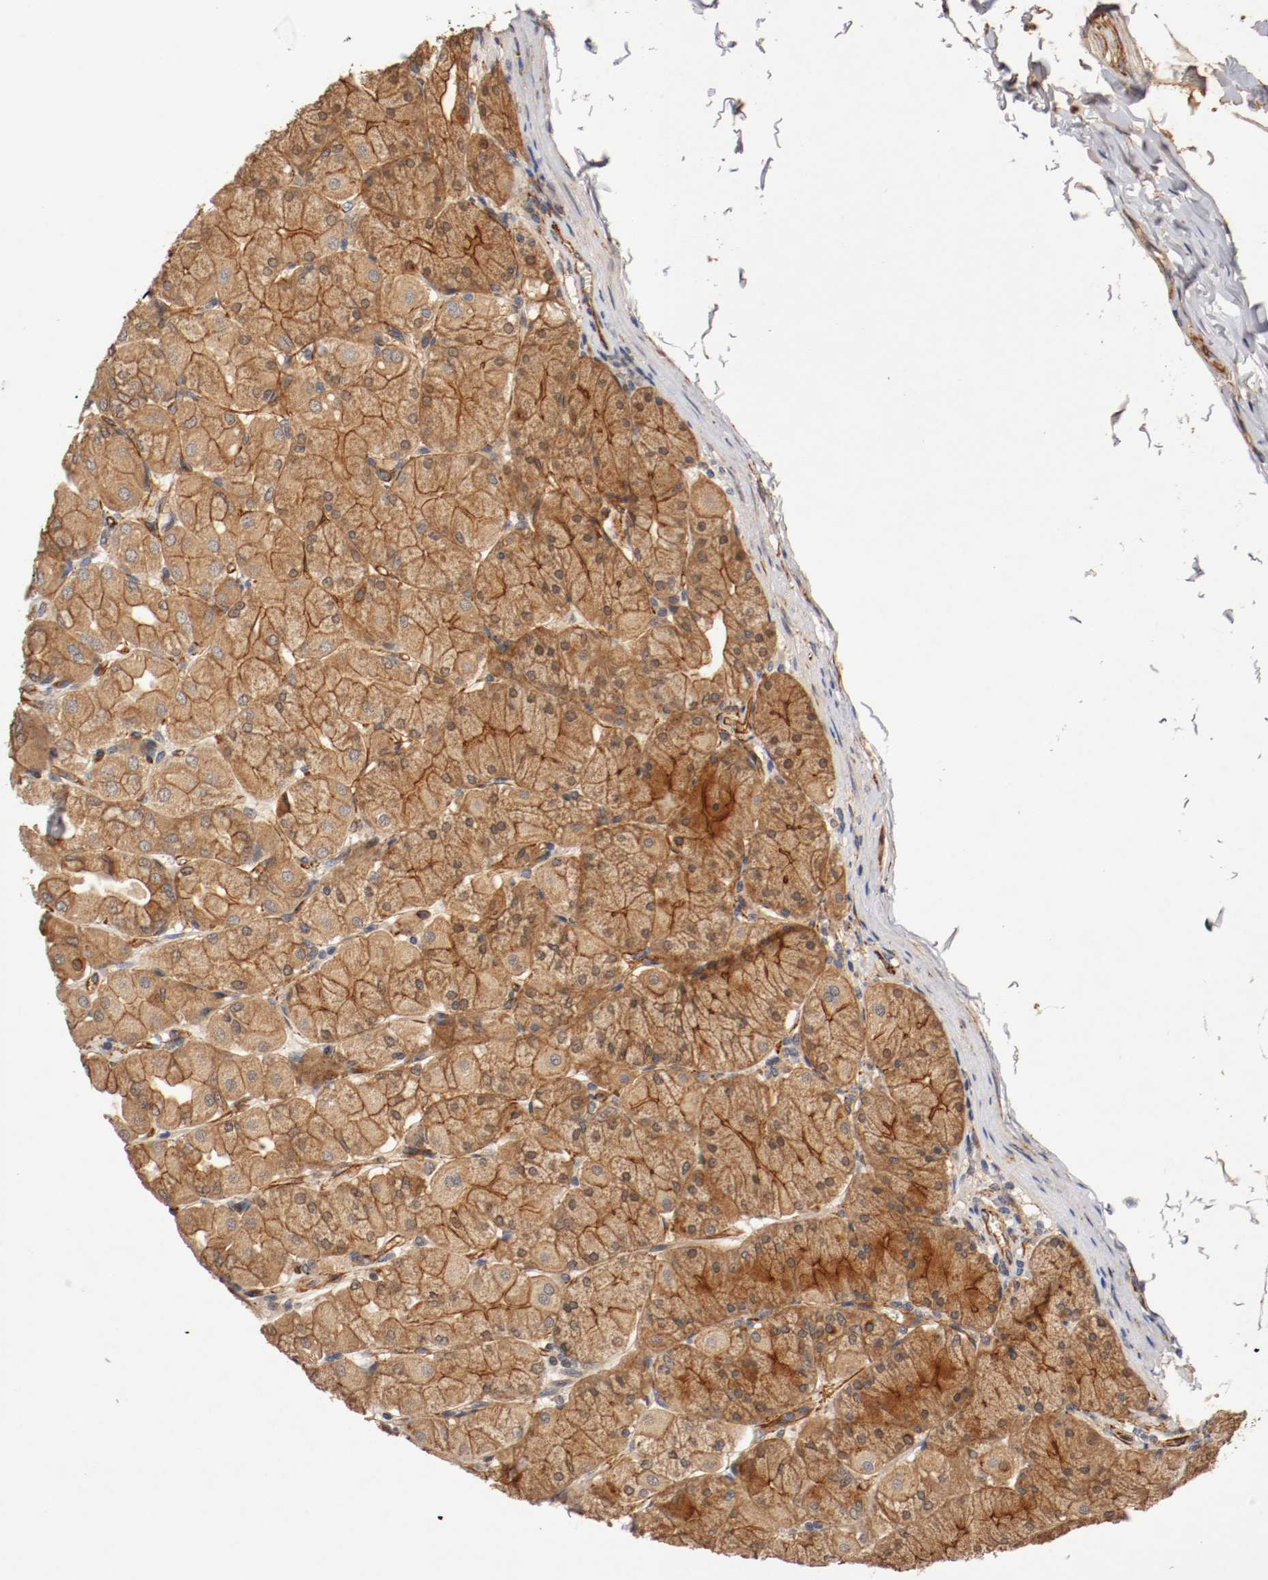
{"staining": {"intensity": "strong", "quantity": ">75%", "location": "cytoplasmic/membranous"}, "tissue": "stomach", "cell_type": "Glandular cells", "image_type": "normal", "snomed": [{"axis": "morphology", "description": "Normal tissue, NOS"}, {"axis": "topography", "description": "Stomach, upper"}], "caption": "High-power microscopy captured an IHC histopathology image of normal stomach, revealing strong cytoplasmic/membranous staining in about >75% of glandular cells. (DAB (3,3'-diaminobenzidine) = brown stain, brightfield microscopy at high magnification).", "gene": "TYK2", "patient": {"sex": "female", "age": 56}}